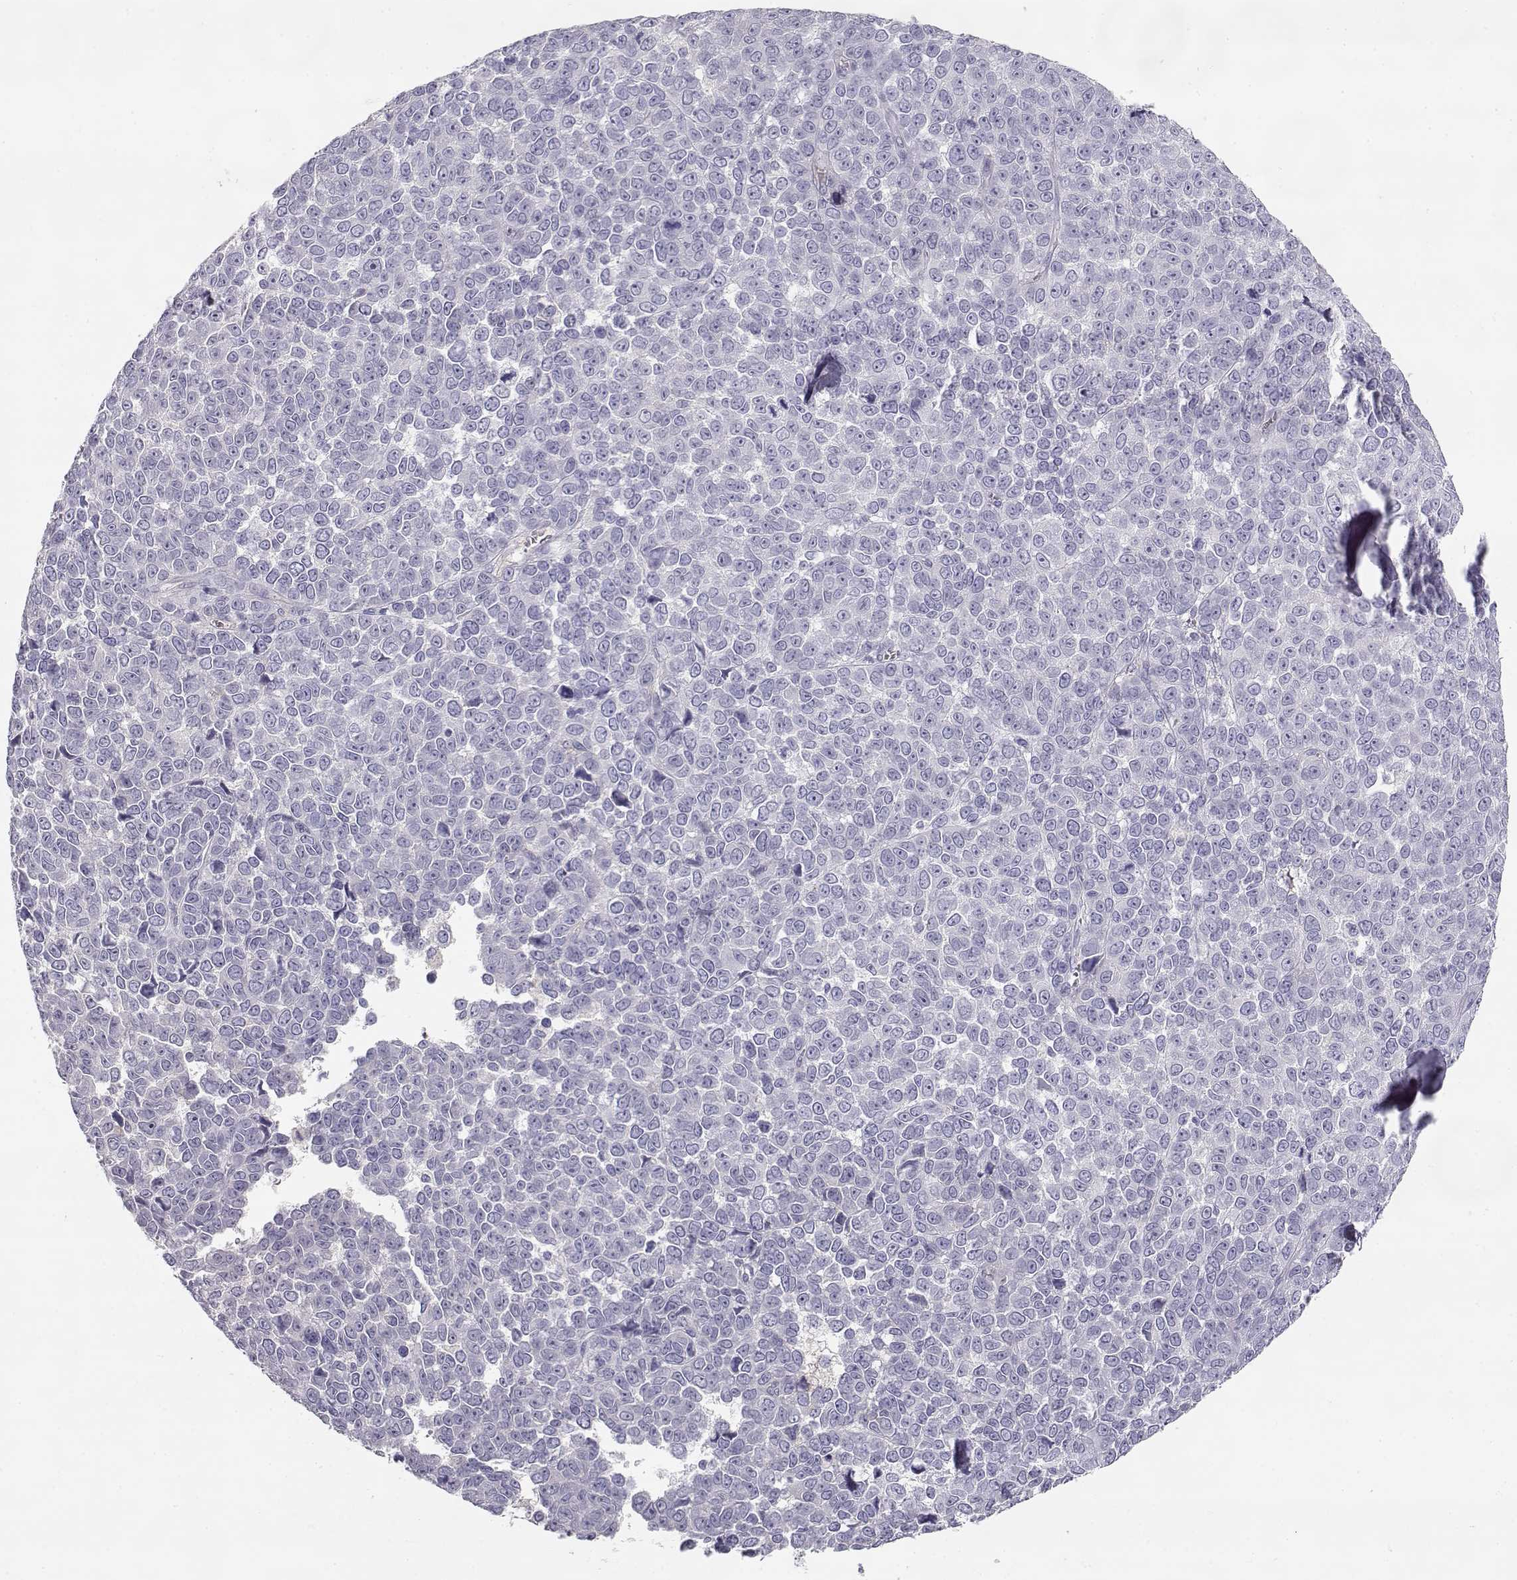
{"staining": {"intensity": "negative", "quantity": "none", "location": "none"}, "tissue": "melanoma", "cell_type": "Tumor cells", "image_type": "cancer", "snomed": [{"axis": "morphology", "description": "Malignant melanoma, NOS"}, {"axis": "topography", "description": "Skin"}], "caption": "This micrograph is of melanoma stained with immunohistochemistry to label a protein in brown with the nuclei are counter-stained blue. There is no positivity in tumor cells. Nuclei are stained in blue.", "gene": "SLCO6A1", "patient": {"sex": "female", "age": 95}}